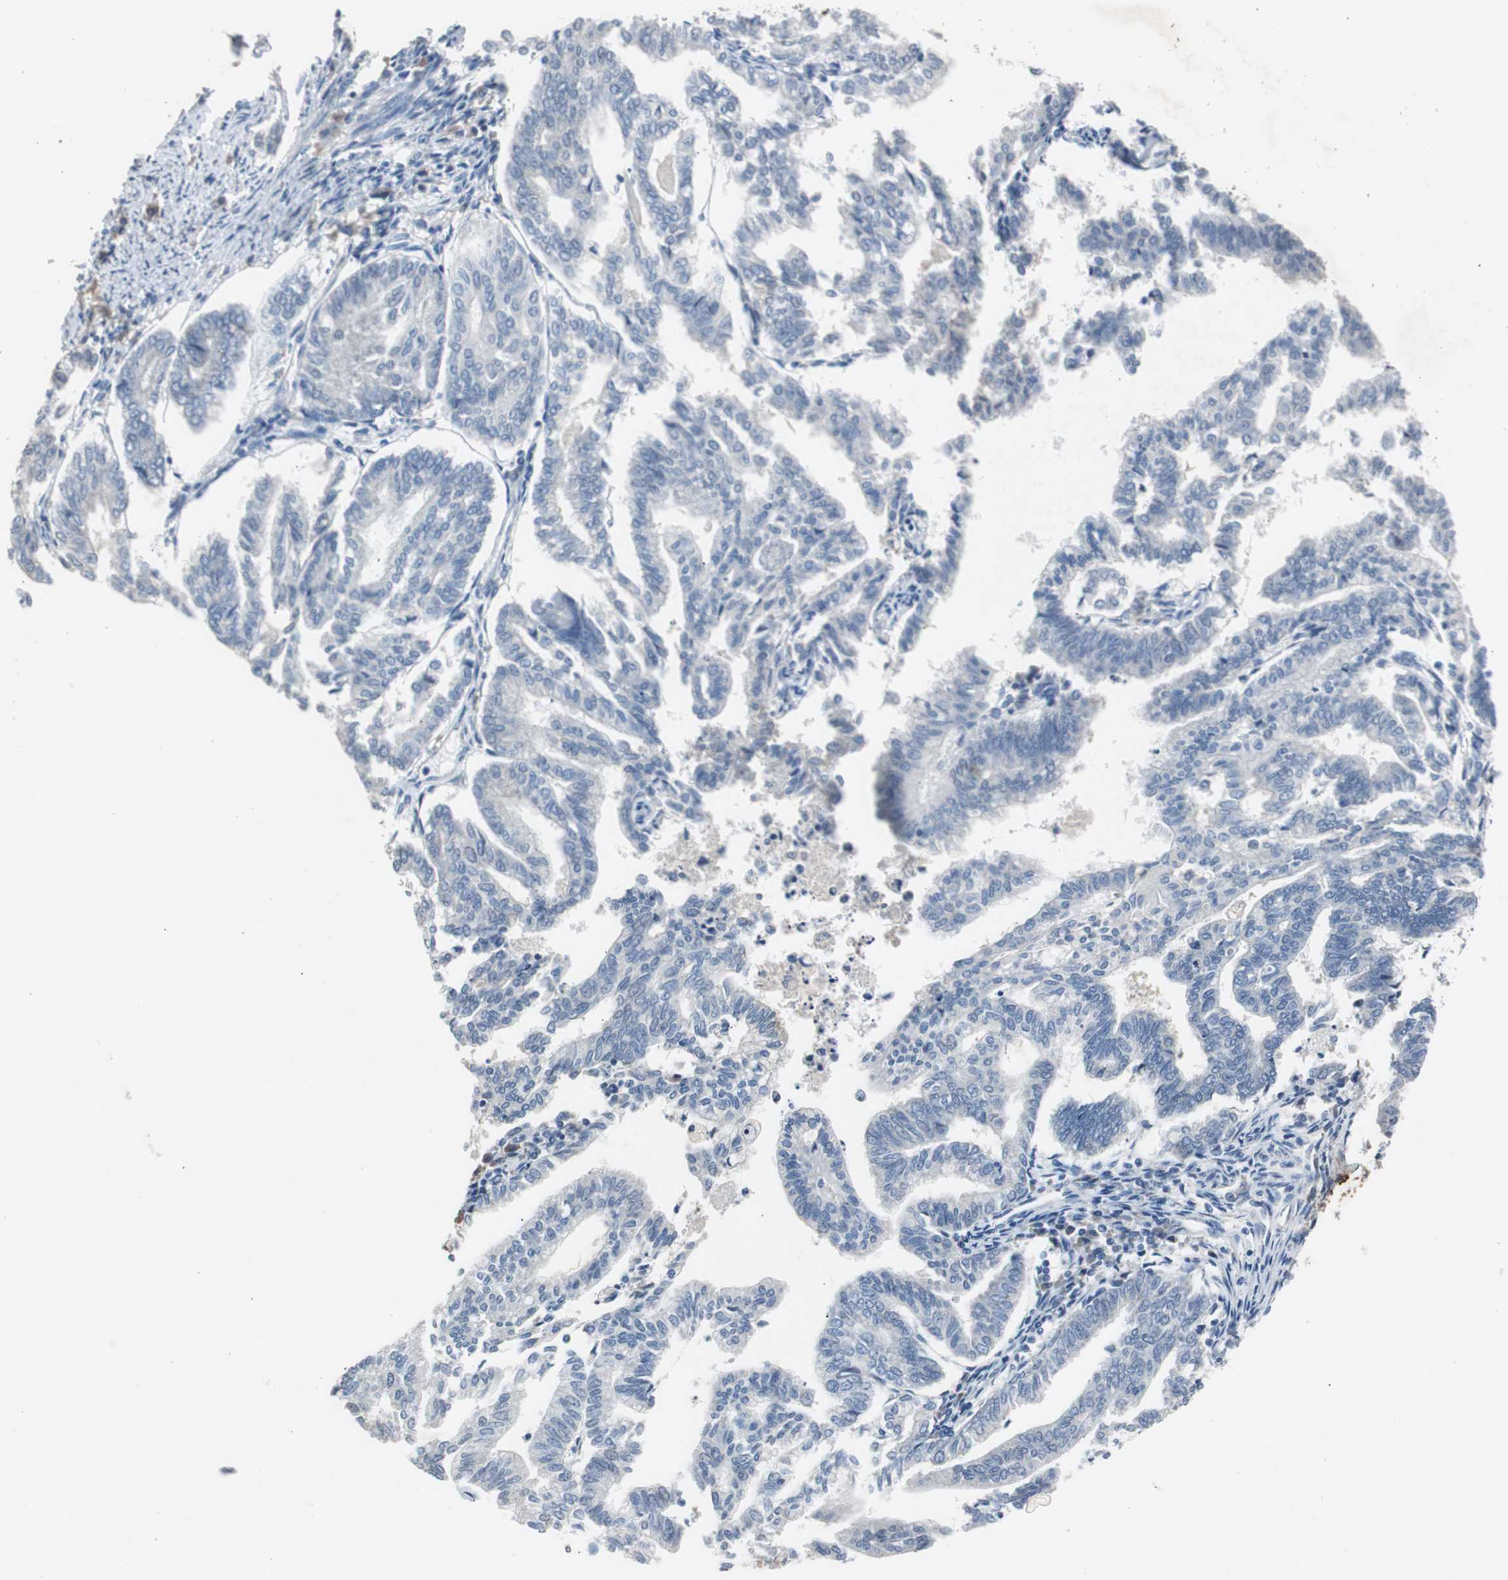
{"staining": {"intensity": "weak", "quantity": "<25%", "location": "cytoplasmic/membranous"}, "tissue": "endometrial cancer", "cell_type": "Tumor cells", "image_type": "cancer", "snomed": [{"axis": "morphology", "description": "Adenocarcinoma, NOS"}, {"axis": "topography", "description": "Endometrium"}], "caption": "This photomicrograph is of endometrial cancer stained with immunohistochemistry (IHC) to label a protein in brown with the nuclei are counter-stained blue. There is no staining in tumor cells.", "gene": "TK1", "patient": {"sex": "female", "age": 79}}